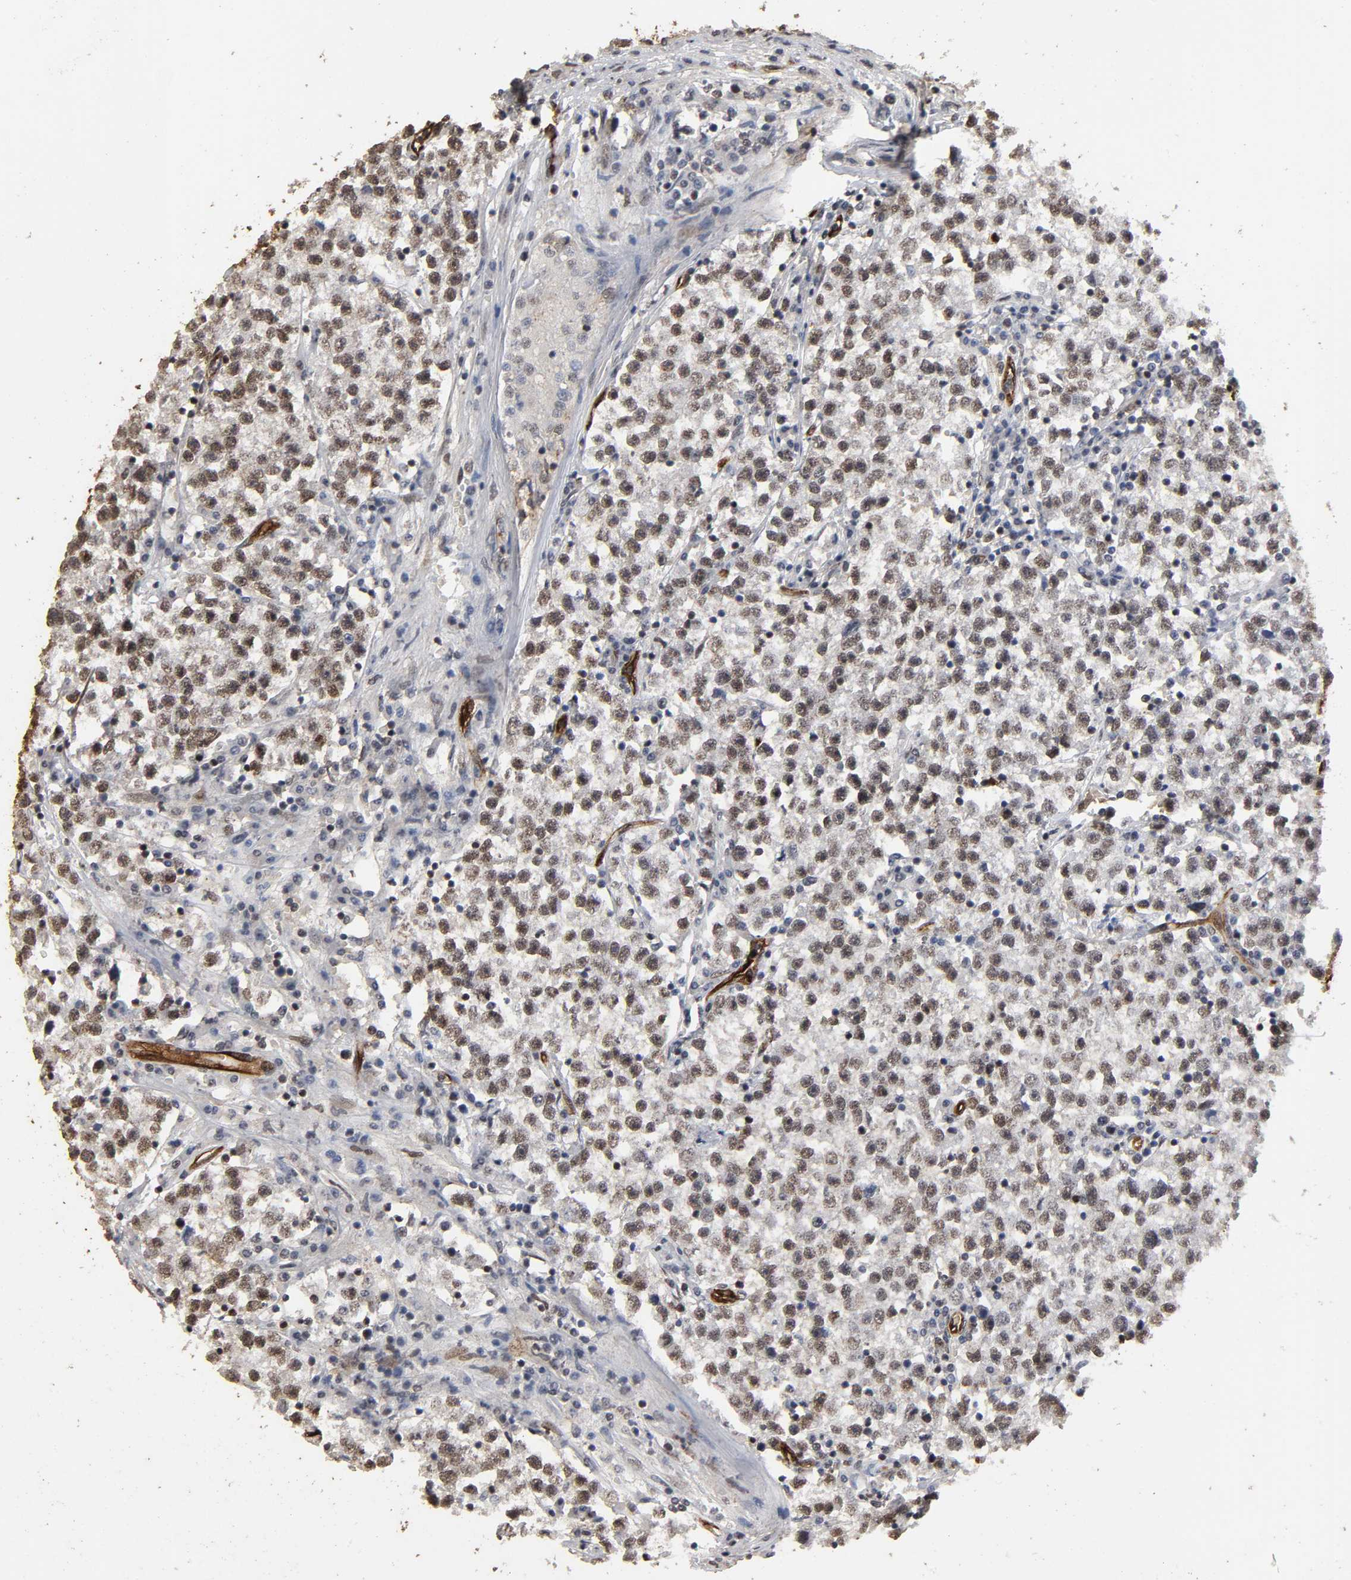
{"staining": {"intensity": "weak", "quantity": "25%-75%", "location": "cytoplasmic/membranous,nuclear"}, "tissue": "testis cancer", "cell_type": "Tumor cells", "image_type": "cancer", "snomed": [{"axis": "morphology", "description": "Seminoma, NOS"}, {"axis": "topography", "description": "Testis"}], "caption": "This is a photomicrograph of immunohistochemistry (IHC) staining of testis cancer (seminoma), which shows weak expression in the cytoplasmic/membranous and nuclear of tumor cells.", "gene": "AHNAK2", "patient": {"sex": "male", "age": 22}}